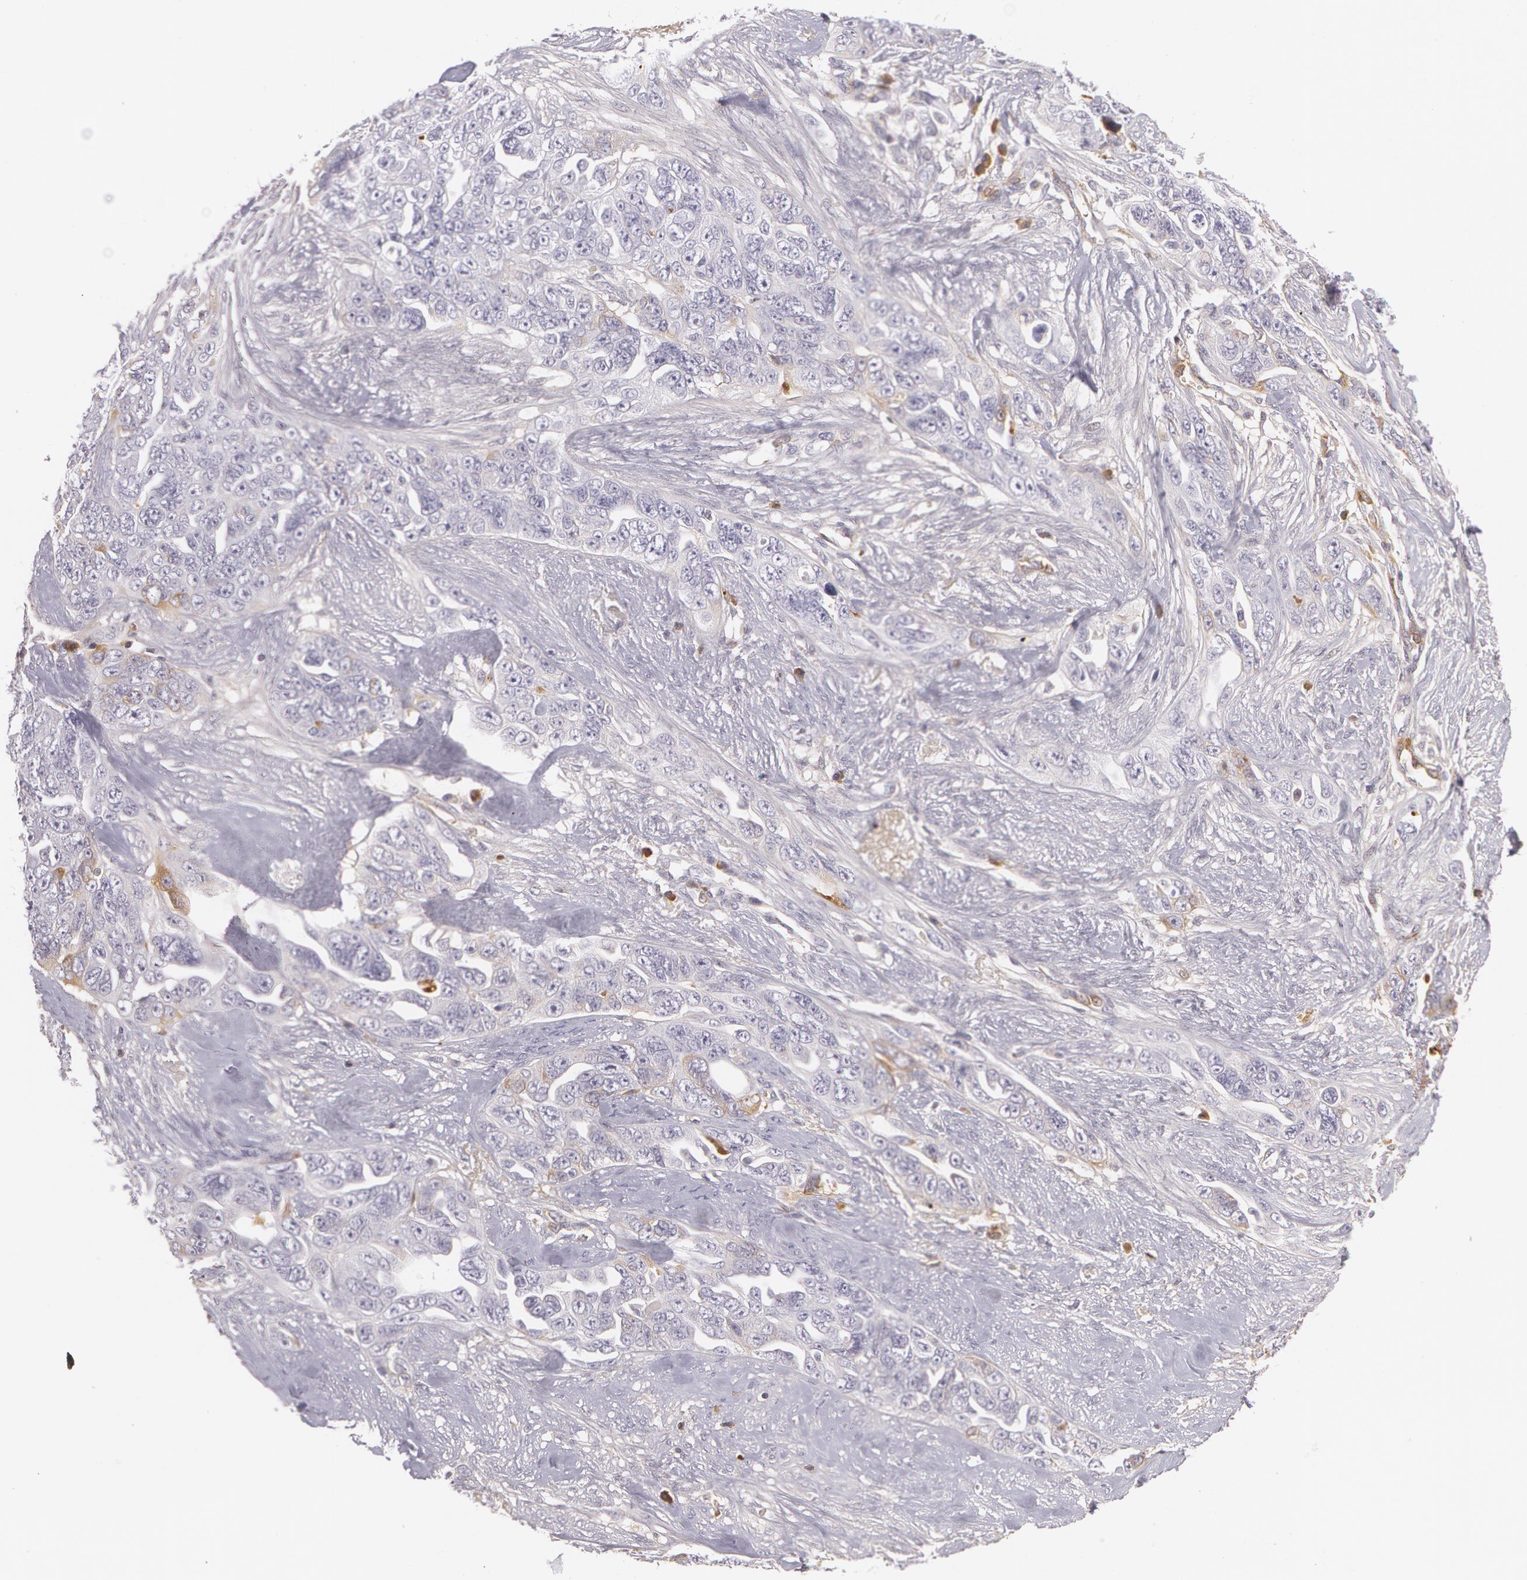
{"staining": {"intensity": "negative", "quantity": "none", "location": "none"}, "tissue": "ovarian cancer", "cell_type": "Tumor cells", "image_type": "cancer", "snomed": [{"axis": "morphology", "description": "Cystadenocarcinoma, serous, NOS"}, {"axis": "topography", "description": "Ovary"}], "caption": "IHC of ovarian cancer (serous cystadenocarcinoma) shows no staining in tumor cells. (Immunohistochemistry, brightfield microscopy, high magnification).", "gene": "LBP", "patient": {"sex": "female", "age": 63}}